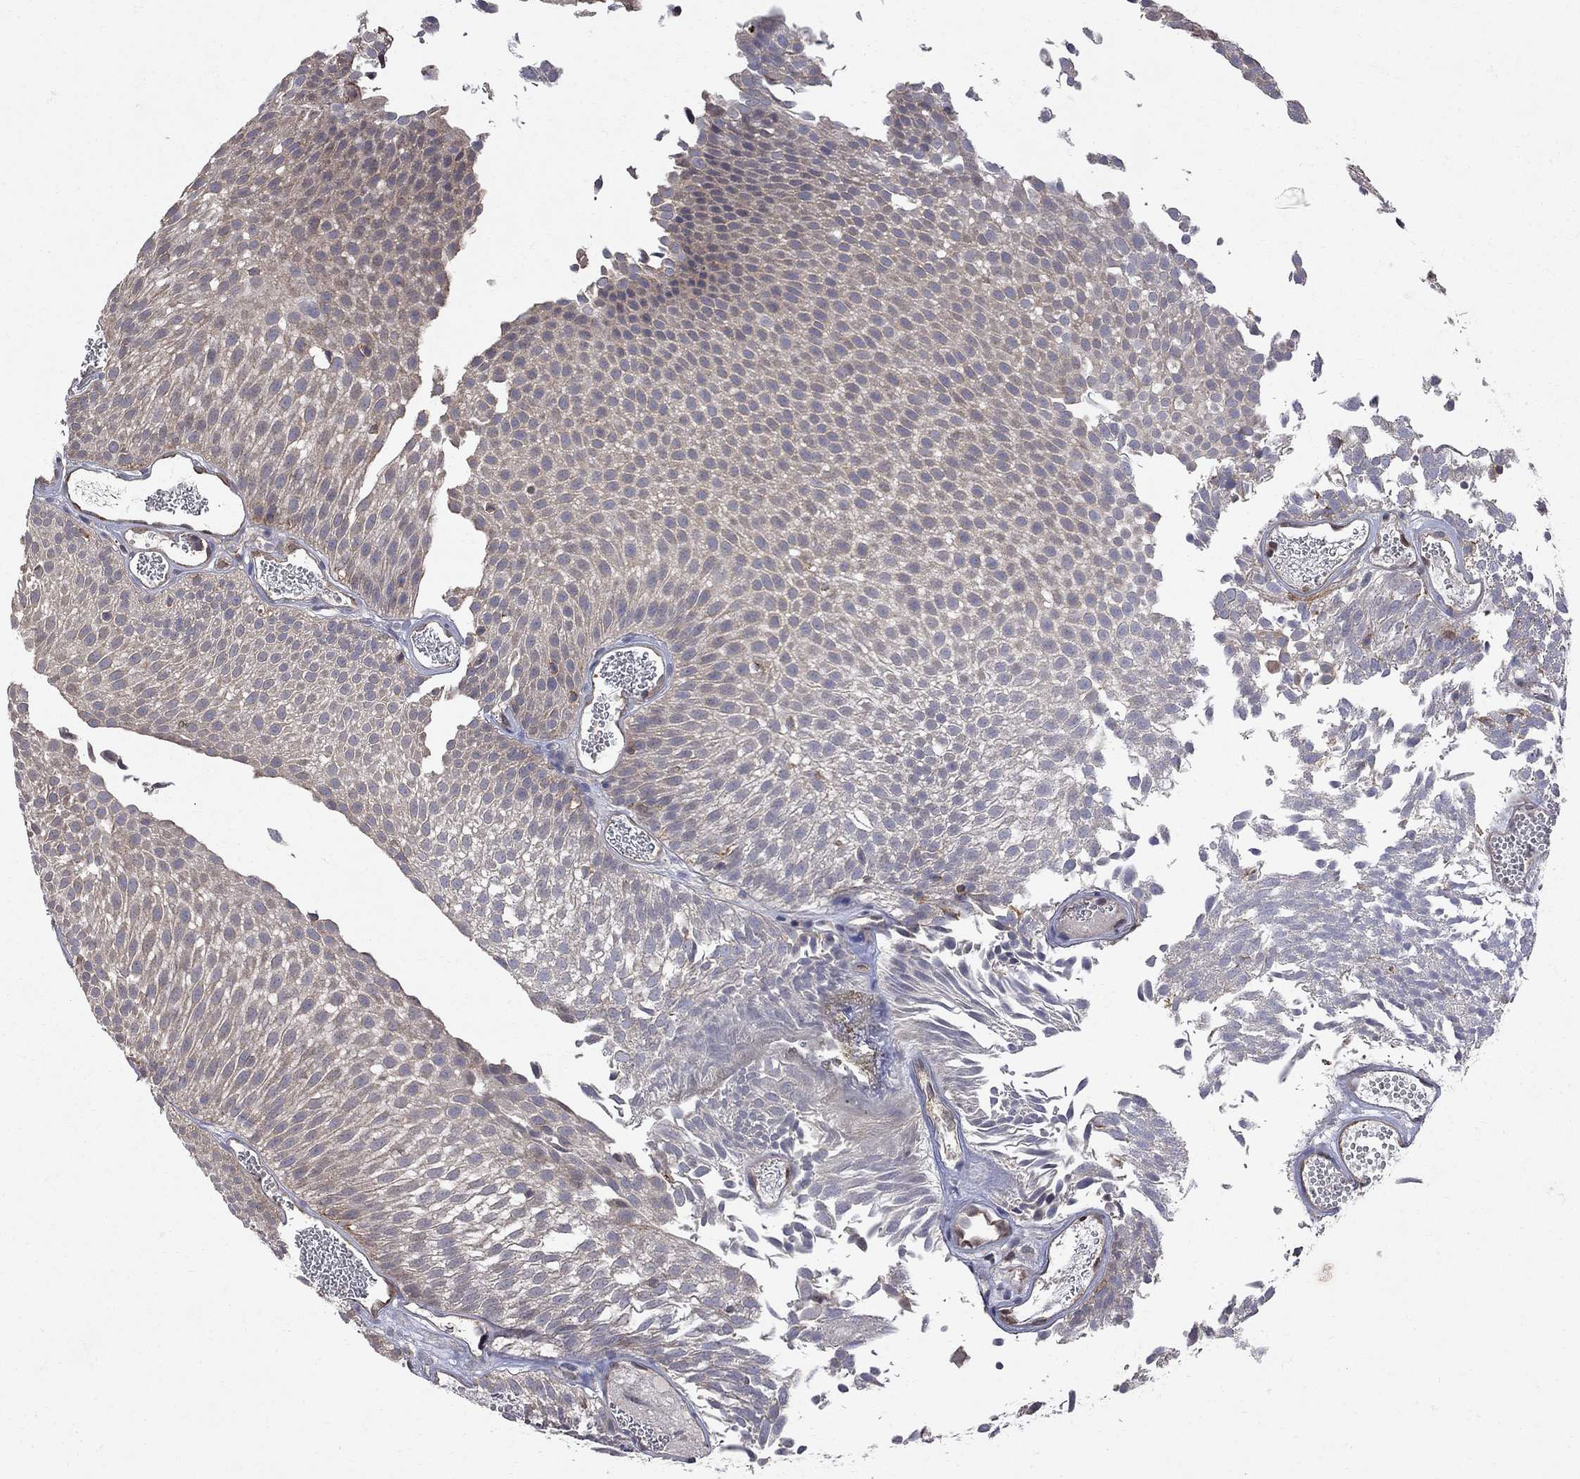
{"staining": {"intensity": "weak", "quantity": "<25%", "location": "cytoplasmic/membranous"}, "tissue": "urothelial cancer", "cell_type": "Tumor cells", "image_type": "cancer", "snomed": [{"axis": "morphology", "description": "Urothelial carcinoma, Low grade"}, {"axis": "topography", "description": "Urinary bladder"}], "caption": "The photomicrograph shows no staining of tumor cells in urothelial cancer.", "gene": "ABI3", "patient": {"sex": "male", "age": 52}}